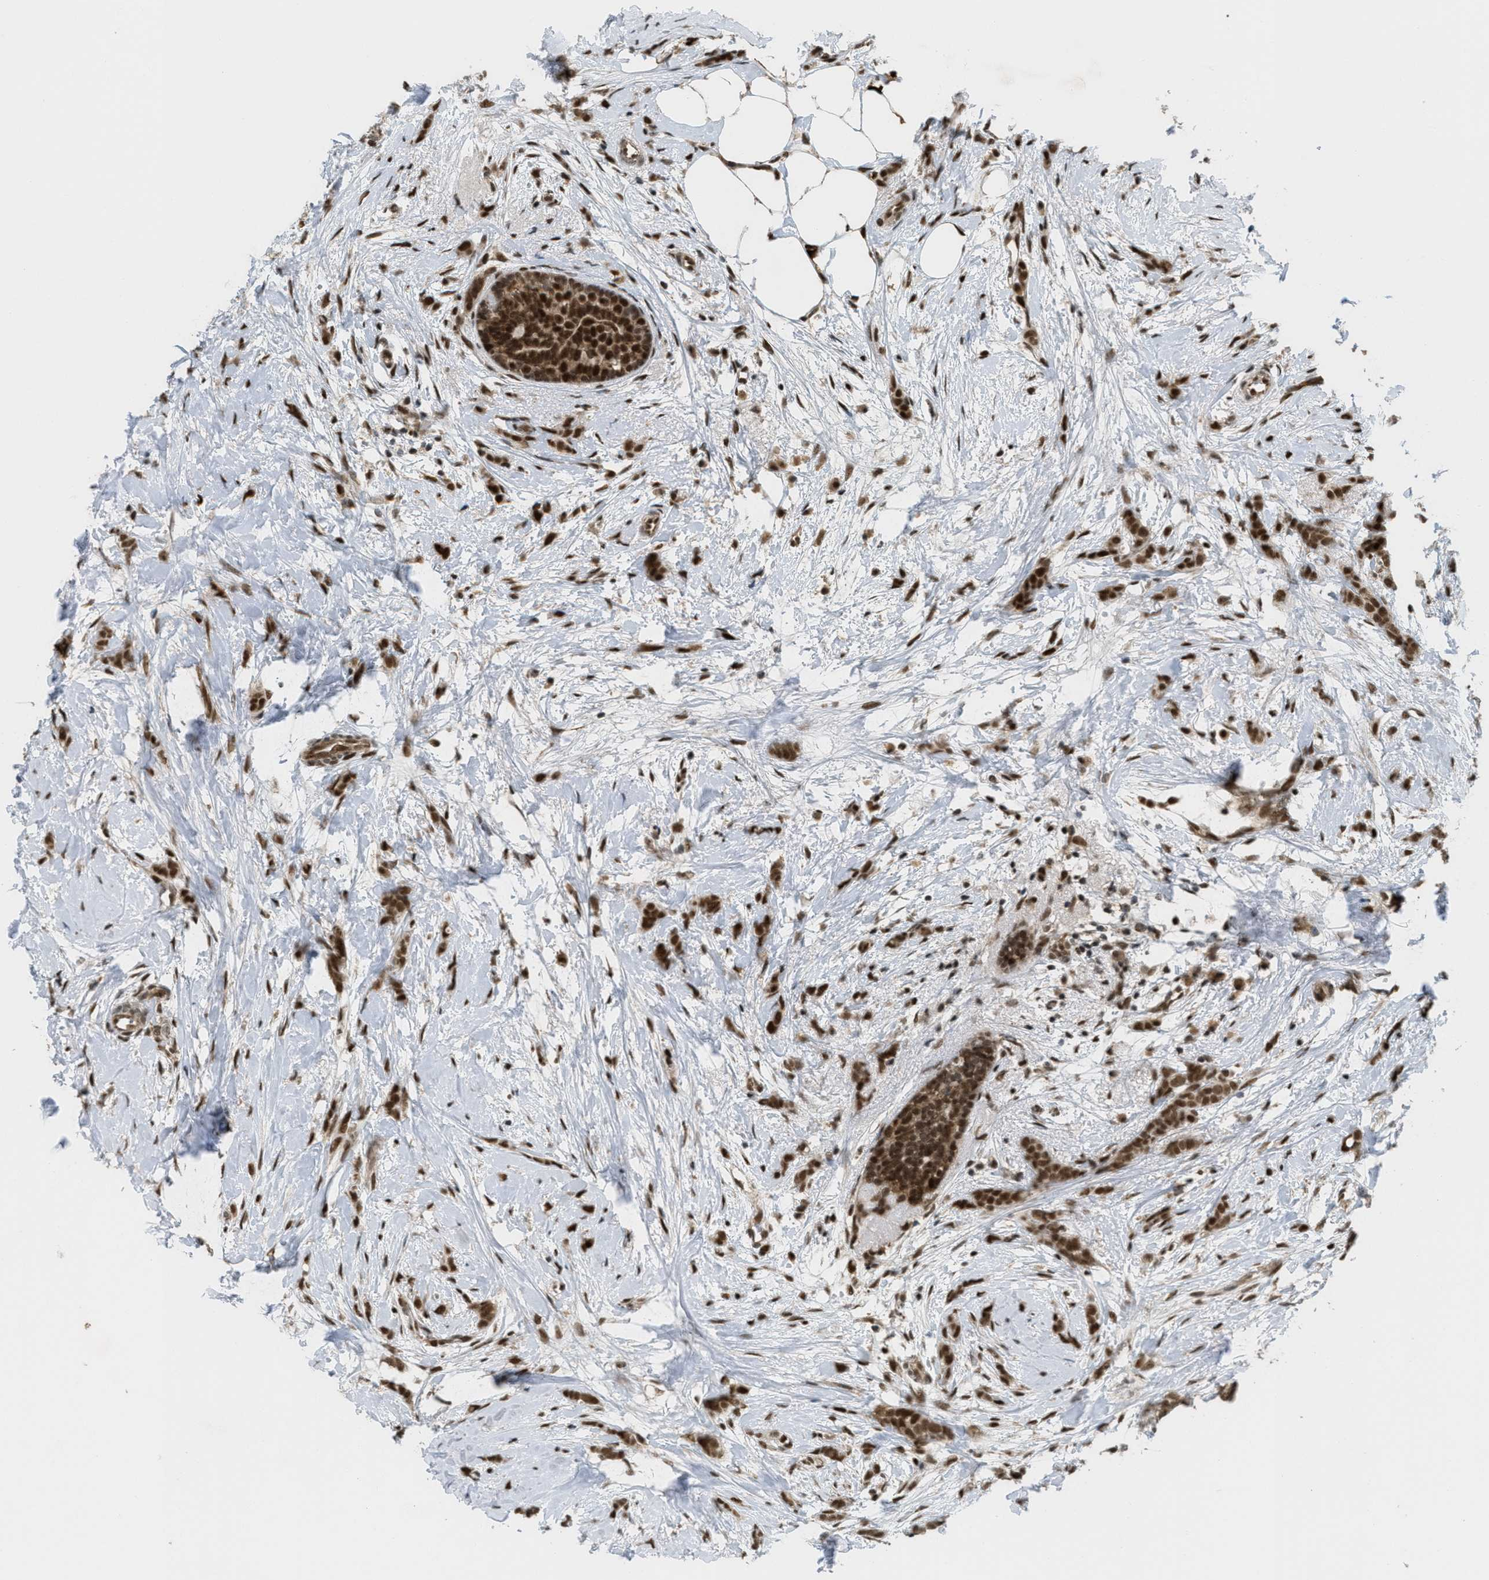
{"staining": {"intensity": "strong", "quantity": ">75%", "location": "cytoplasmic/membranous,nuclear"}, "tissue": "breast cancer", "cell_type": "Tumor cells", "image_type": "cancer", "snomed": [{"axis": "morphology", "description": "Lobular carcinoma, in situ"}, {"axis": "morphology", "description": "Lobular carcinoma"}, {"axis": "topography", "description": "Breast"}], "caption": "Lobular carcinoma (breast) tissue exhibits strong cytoplasmic/membranous and nuclear positivity in about >75% of tumor cells, visualized by immunohistochemistry.", "gene": "TLK1", "patient": {"sex": "female", "age": 41}}